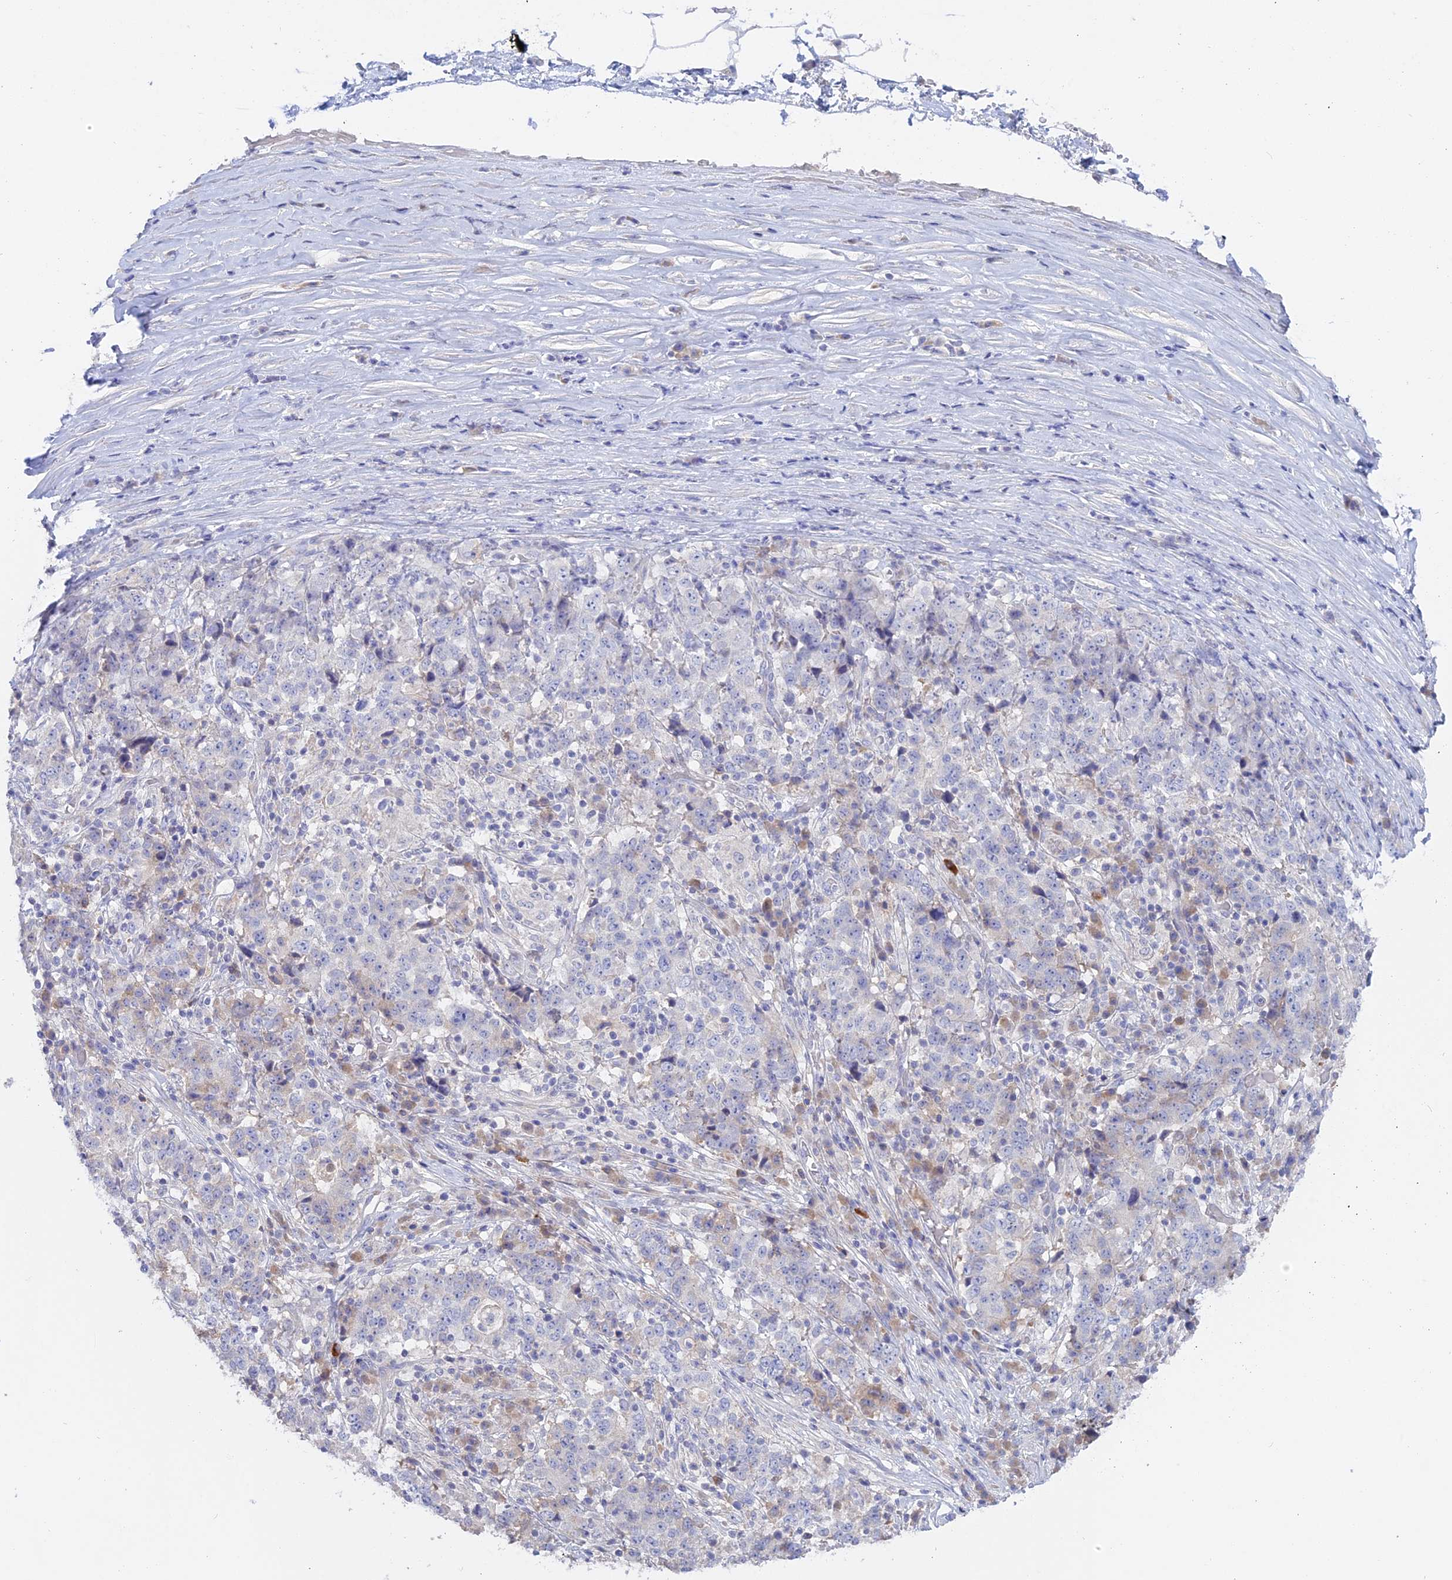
{"staining": {"intensity": "negative", "quantity": "none", "location": "none"}, "tissue": "stomach cancer", "cell_type": "Tumor cells", "image_type": "cancer", "snomed": [{"axis": "morphology", "description": "Adenocarcinoma, NOS"}, {"axis": "topography", "description": "Stomach"}], "caption": "This is an immunohistochemistry histopathology image of stomach cancer (adenocarcinoma). There is no staining in tumor cells.", "gene": "ADGRA1", "patient": {"sex": "male", "age": 59}}